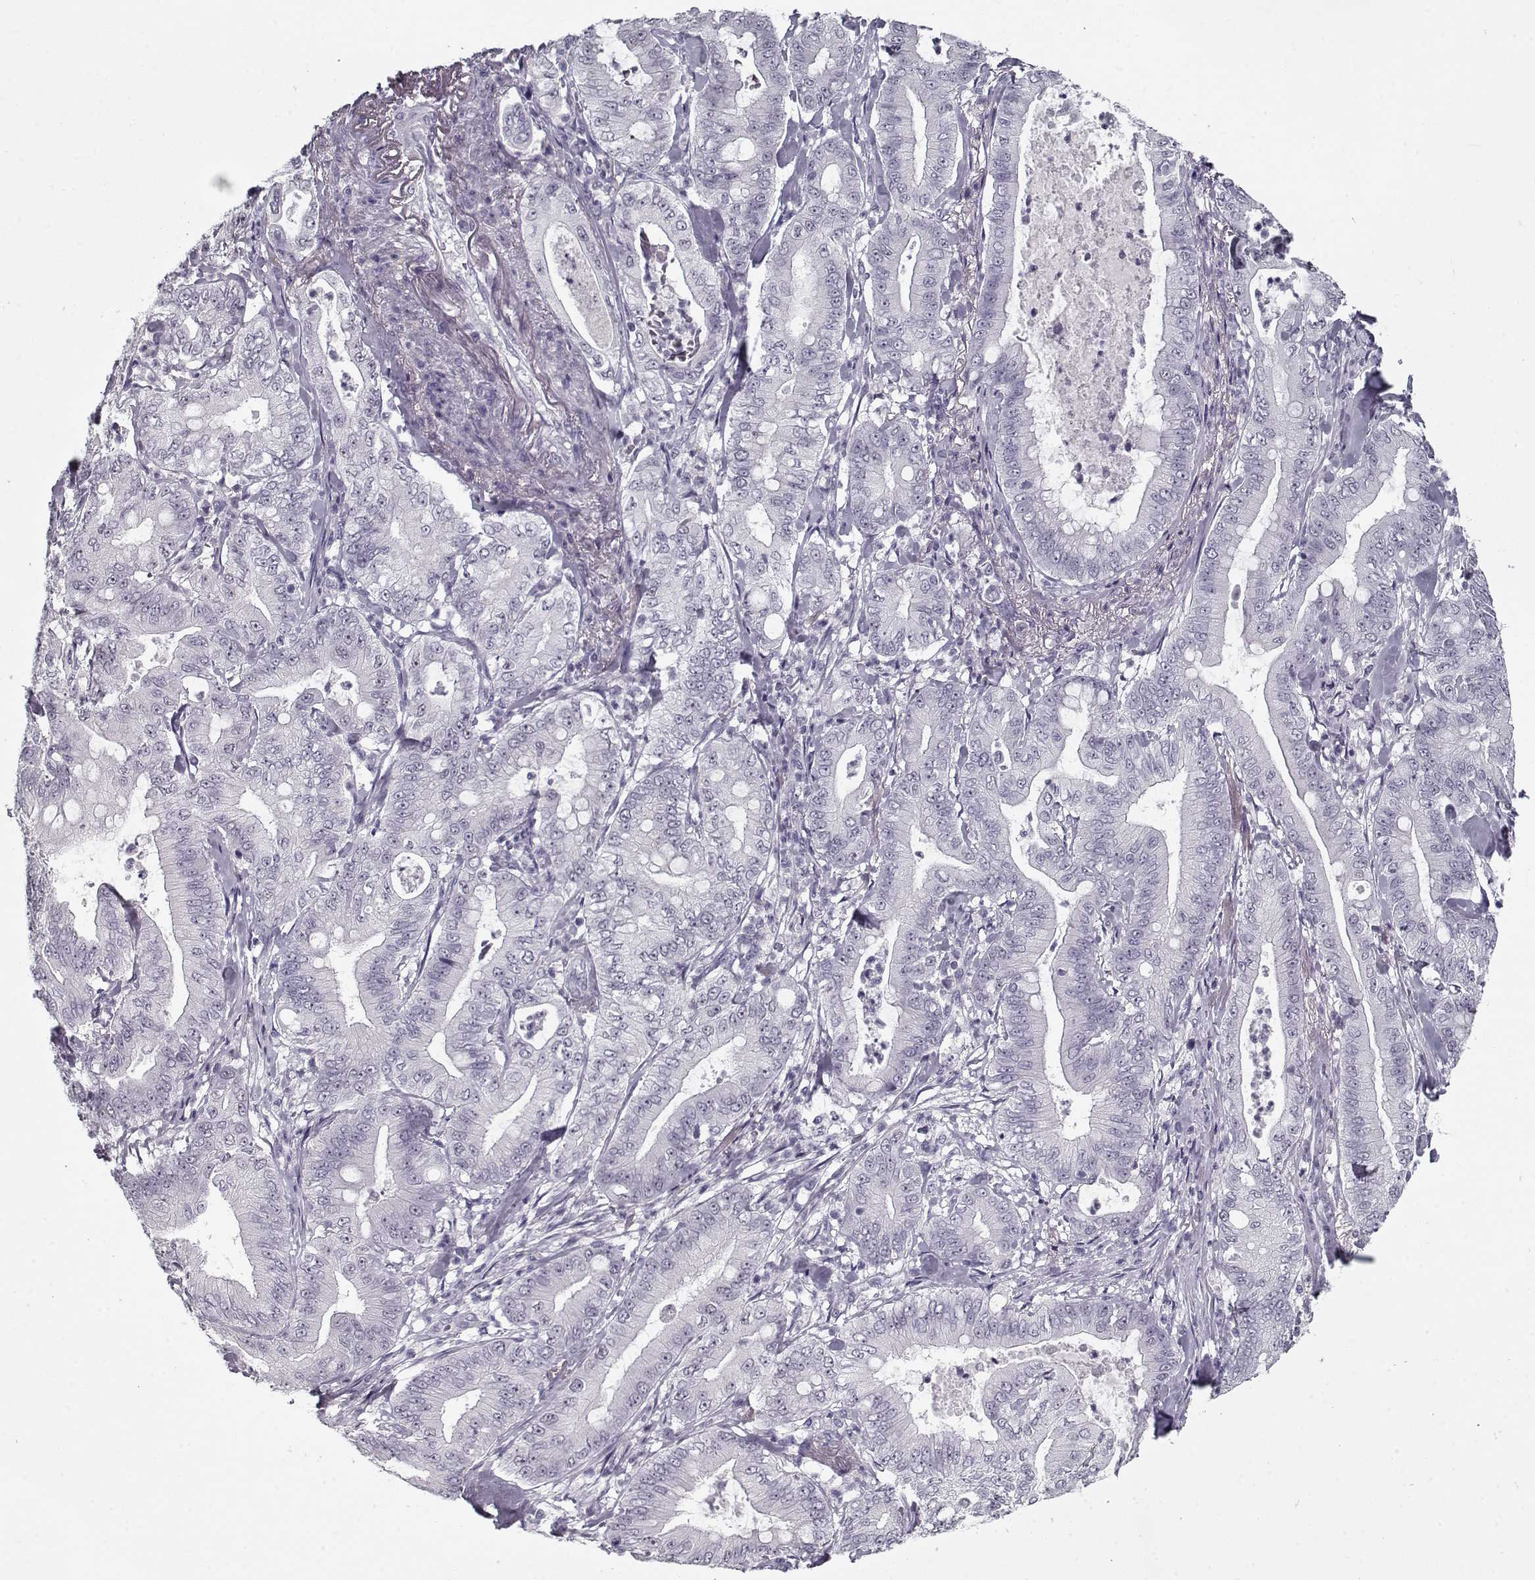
{"staining": {"intensity": "negative", "quantity": "none", "location": "none"}, "tissue": "pancreatic cancer", "cell_type": "Tumor cells", "image_type": "cancer", "snomed": [{"axis": "morphology", "description": "Adenocarcinoma, NOS"}, {"axis": "topography", "description": "Pancreas"}], "caption": "A micrograph of pancreatic adenocarcinoma stained for a protein reveals no brown staining in tumor cells. (DAB (3,3'-diaminobenzidine) immunohistochemistry (IHC), high magnification).", "gene": "RNF32", "patient": {"sex": "male", "age": 71}}